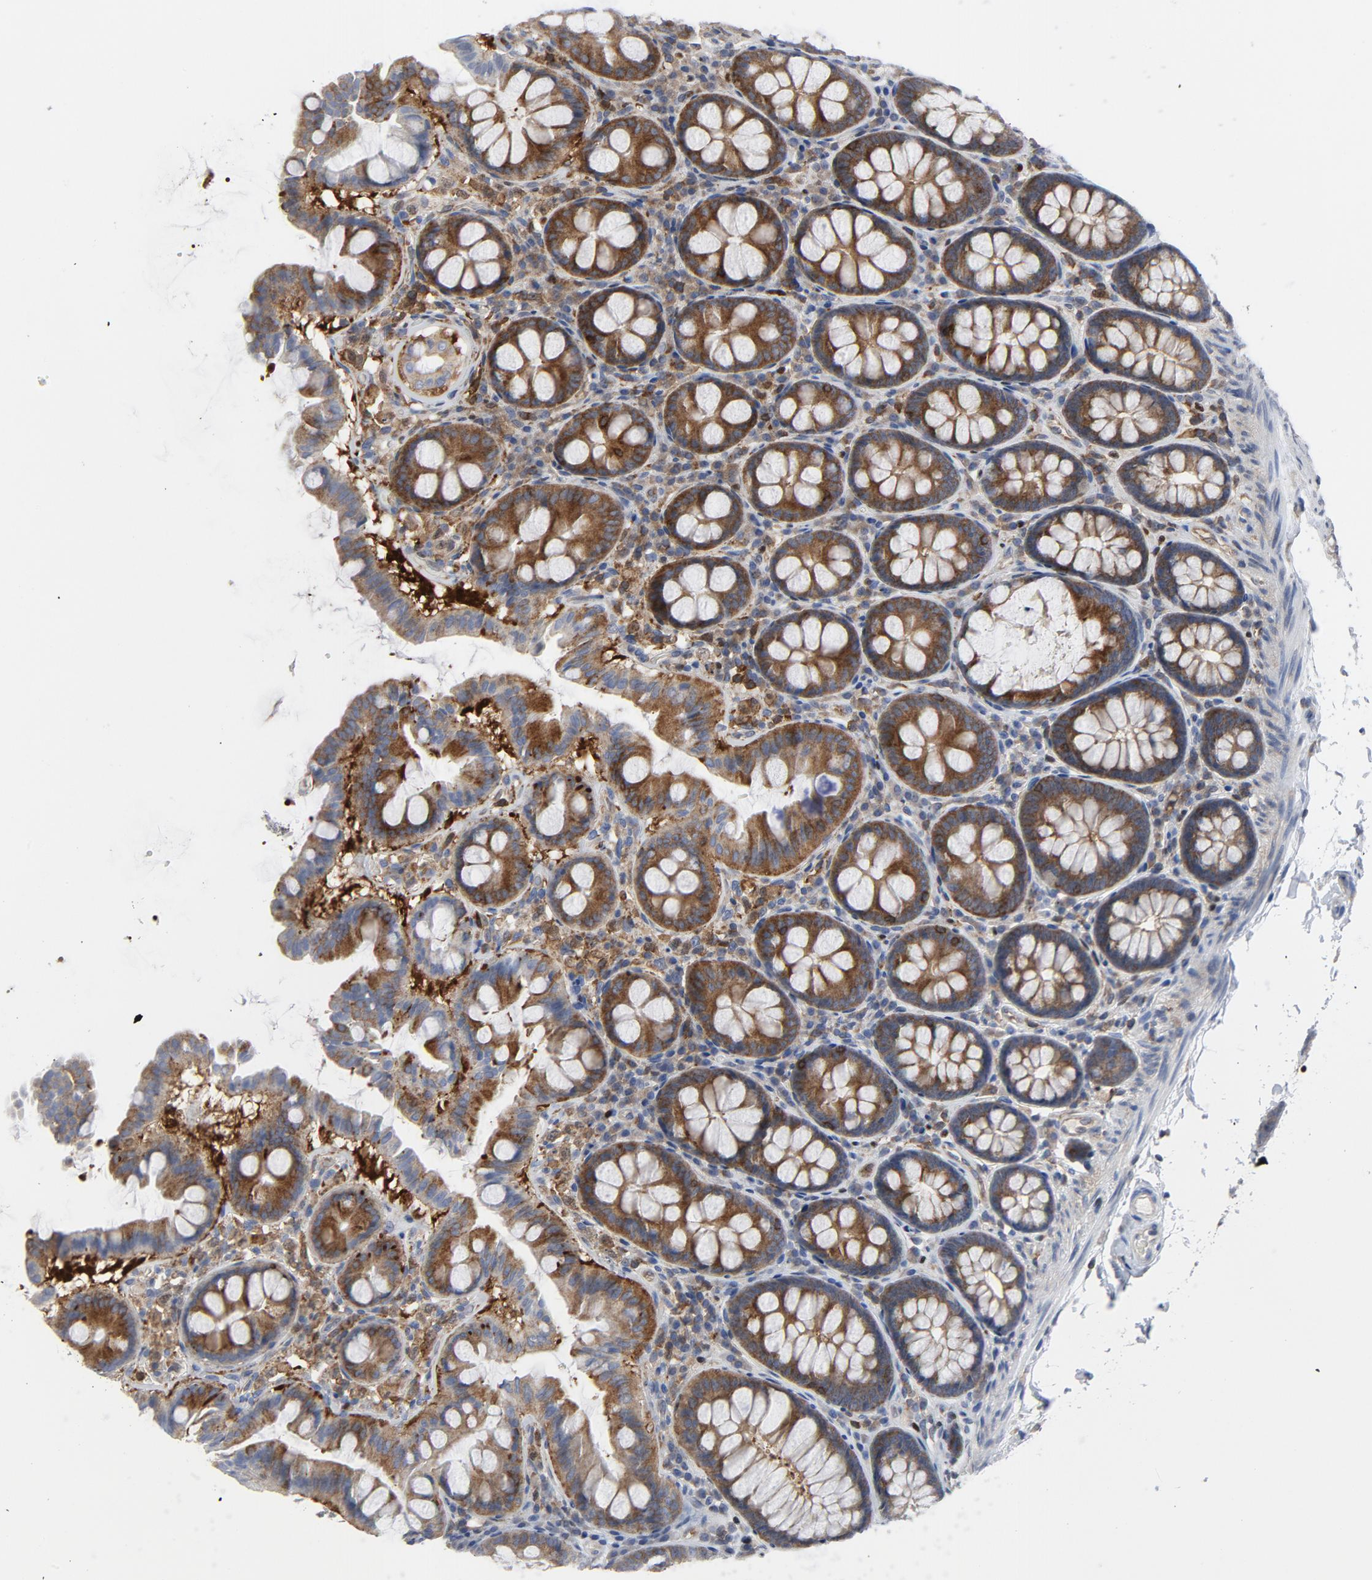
{"staining": {"intensity": "weak", "quantity": "25%-75%", "location": "cytoplasmic/membranous"}, "tissue": "colon", "cell_type": "Endothelial cells", "image_type": "normal", "snomed": [{"axis": "morphology", "description": "Normal tissue, NOS"}, {"axis": "topography", "description": "Colon"}], "caption": "Protein expression analysis of unremarkable human colon reveals weak cytoplasmic/membranous staining in about 25%-75% of endothelial cells.", "gene": "YES1", "patient": {"sex": "female", "age": 61}}